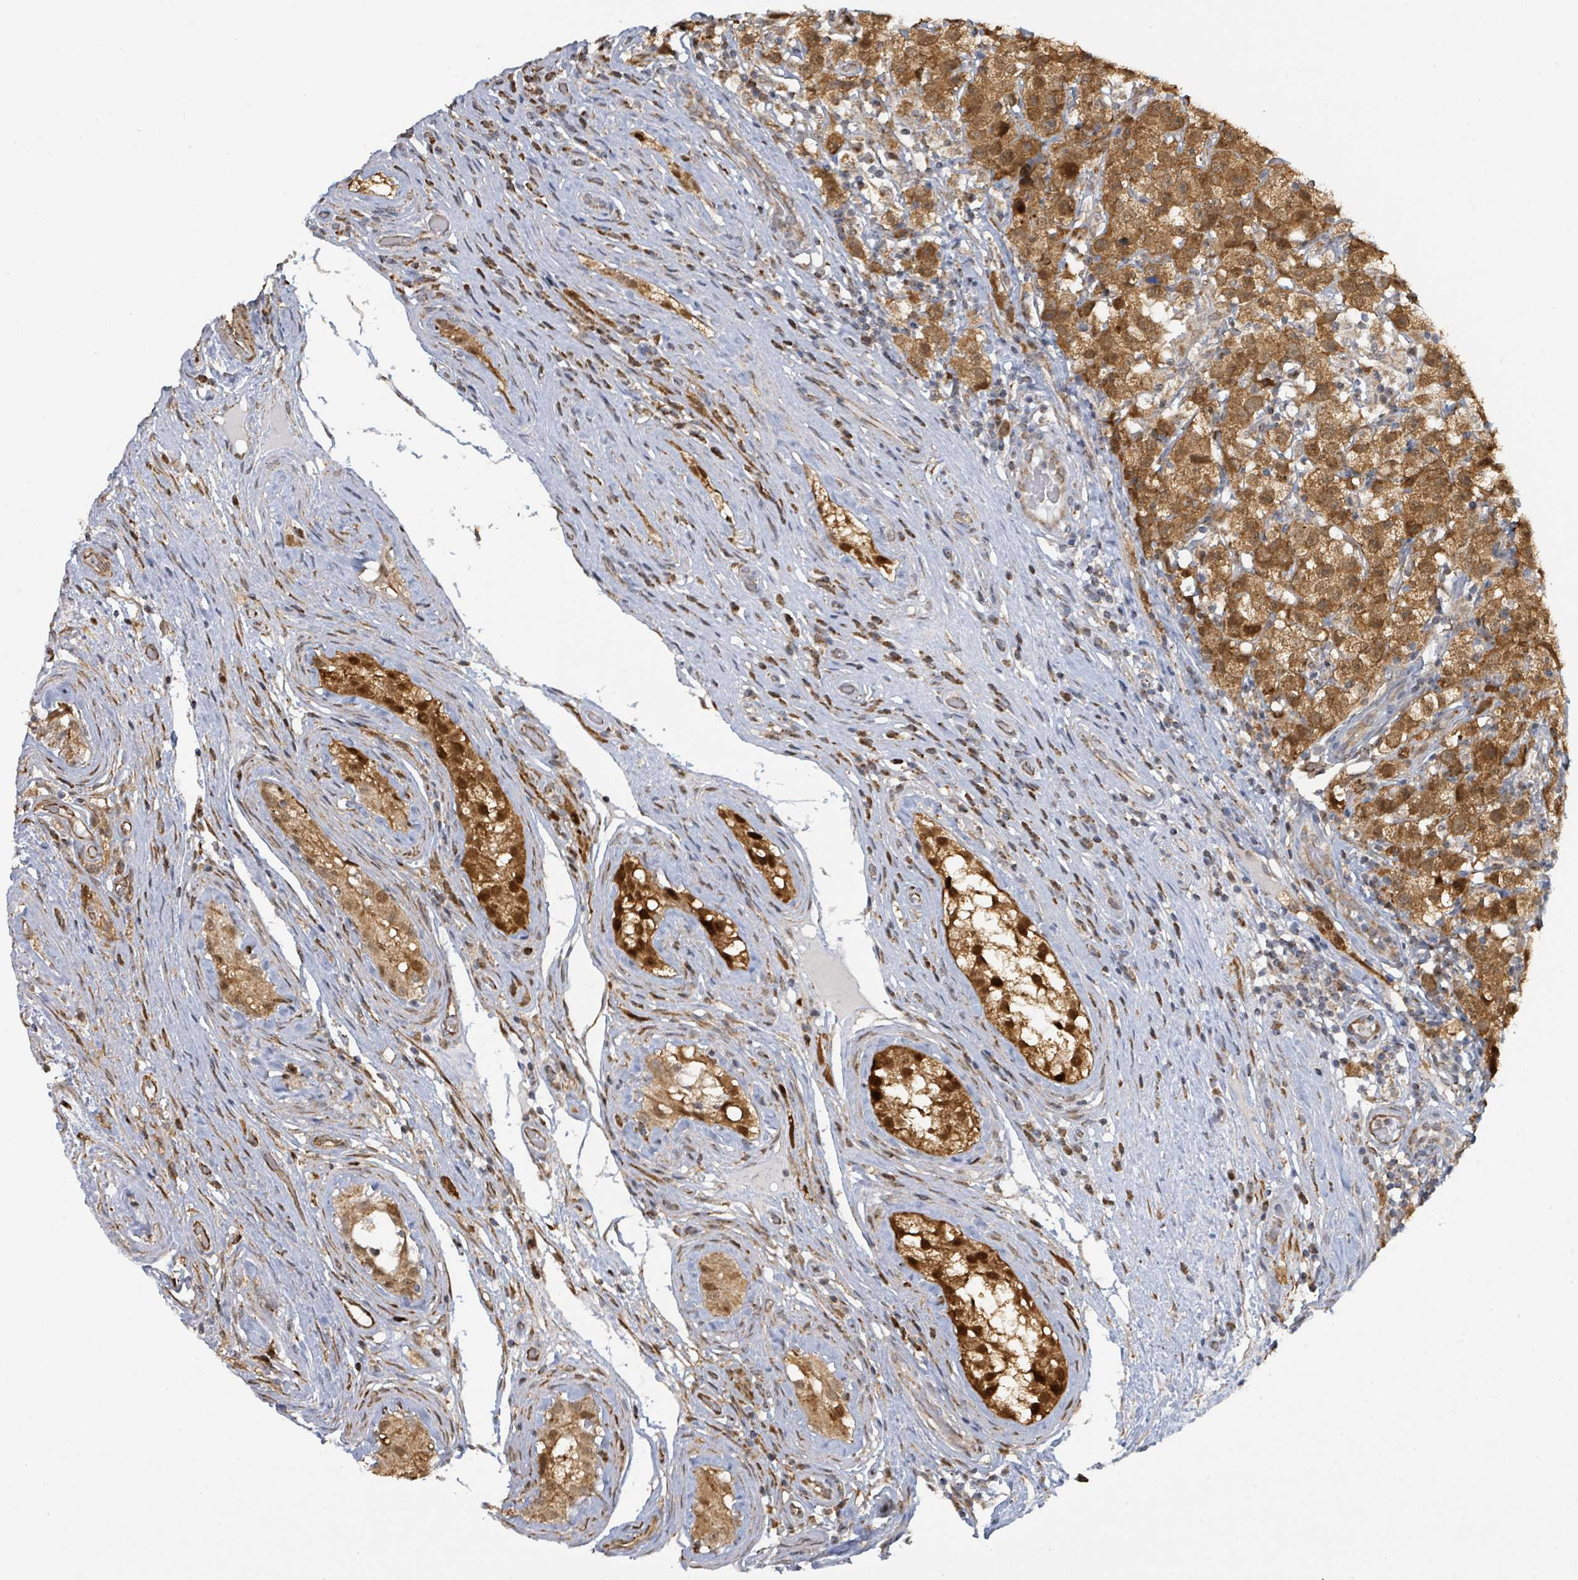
{"staining": {"intensity": "moderate", "quantity": ">75%", "location": "cytoplasmic/membranous,nuclear"}, "tissue": "testis cancer", "cell_type": "Tumor cells", "image_type": "cancer", "snomed": [{"axis": "morphology", "description": "Seminoma, NOS"}, {"axis": "morphology", "description": "Carcinoma, Embryonal, NOS"}, {"axis": "topography", "description": "Testis"}], "caption": "IHC micrograph of neoplastic tissue: human seminoma (testis) stained using immunohistochemistry demonstrates medium levels of moderate protein expression localized specifically in the cytoplasmic/membranous and nuclear of tumor cells, appearing as a cytoplasmic/membranous and nuclear brown color.", "gene": "PSMB7", "patient": {"sex": "male", "age": 41}}